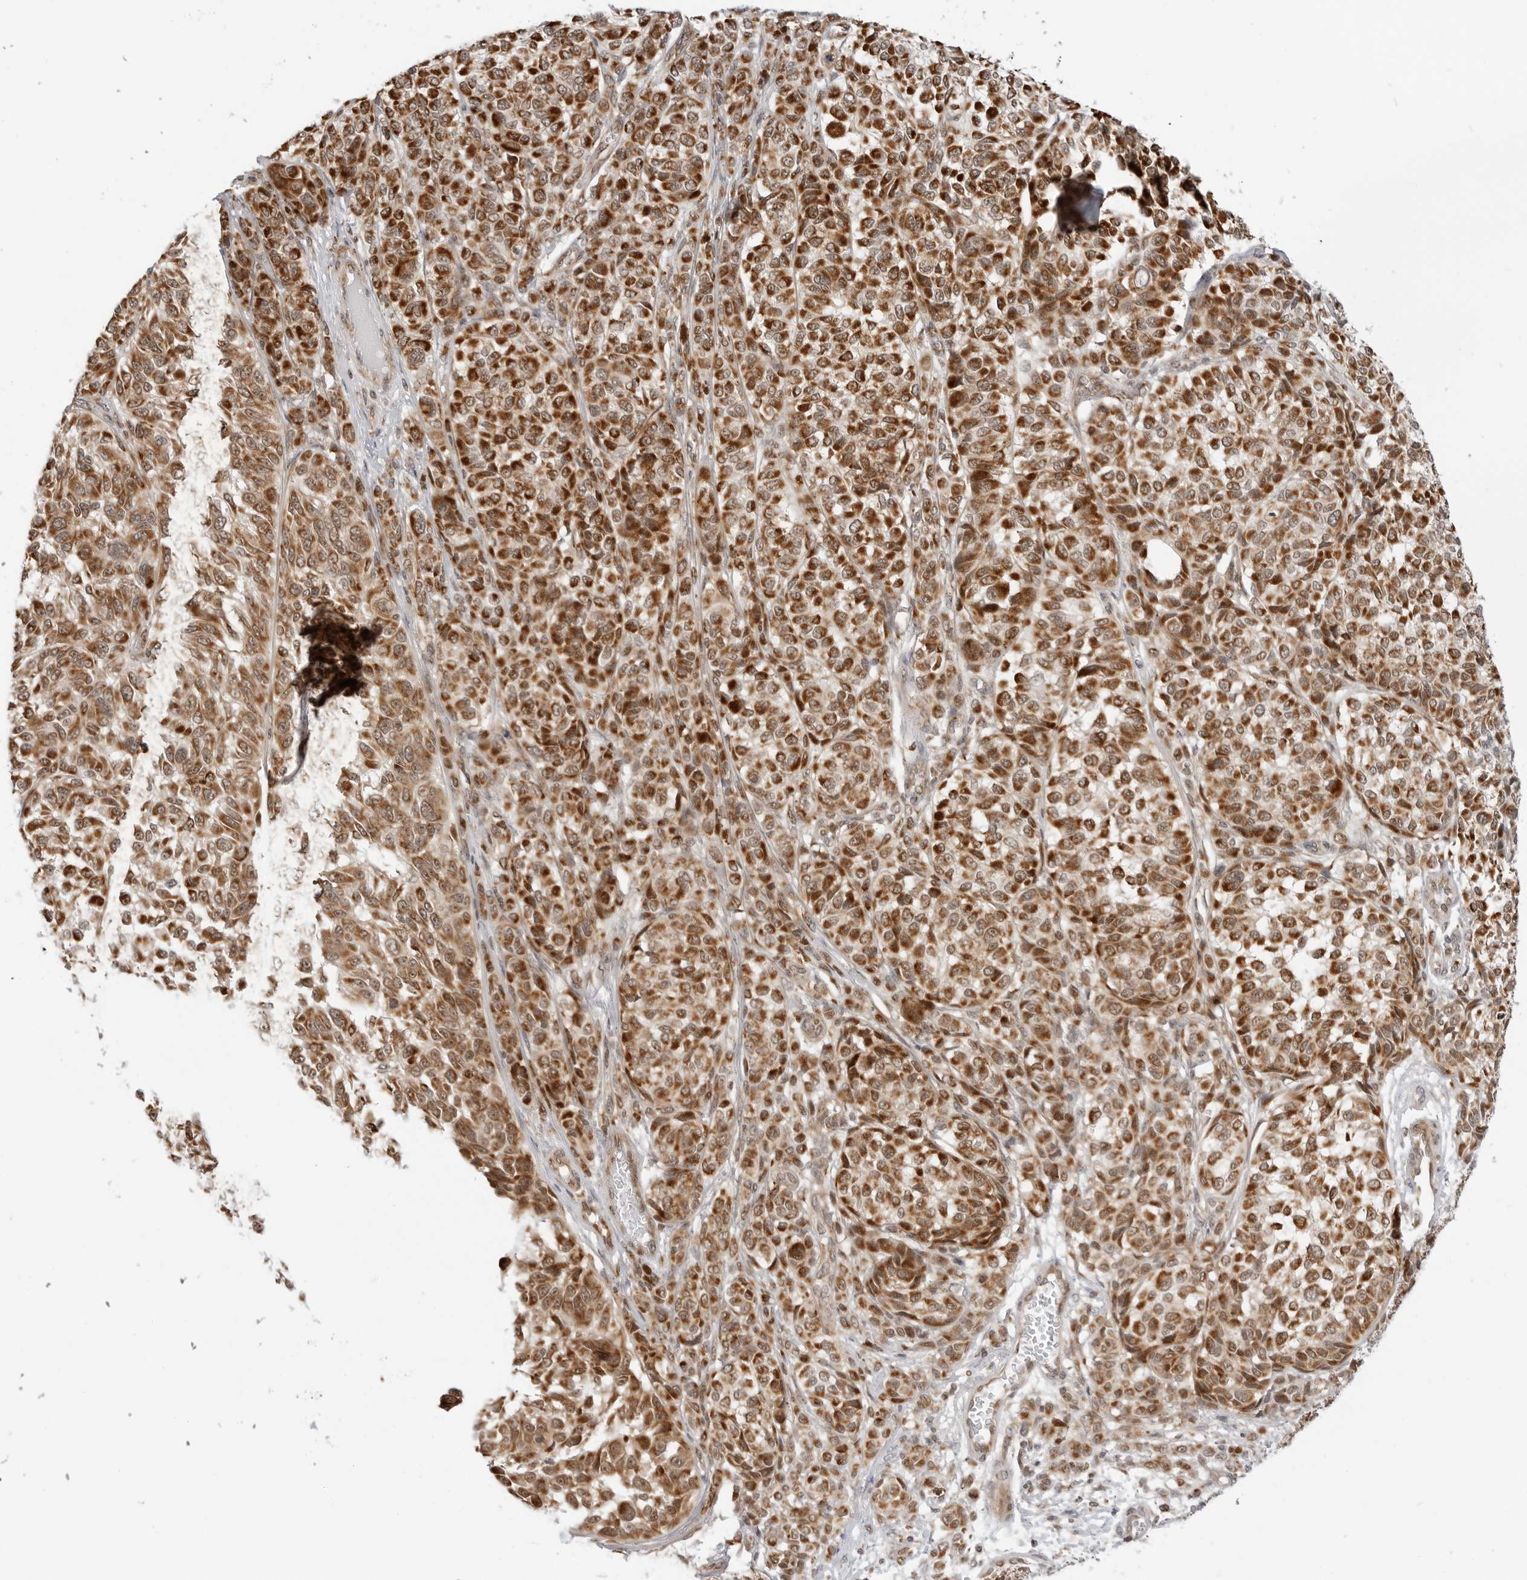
{"staining": {"intensity": "strong", "quantity": ">75%", "location": "cytoplasmic/membranous"}, "tissue": "melanoma", "cell_type": "Tumor cells", "image_type": "cancer", "snomed": [{"axis": "morphology", "description": "Malignant melanoma, NOS"}, {"axis": "topography", "description": "Skin"}], "caption": "Human malignant melanoma stained with a protein marker demonstrates strong staining in tumor cells.", "gene": "POLR3GL", "patient": {"sex": "male", "age": 83}}